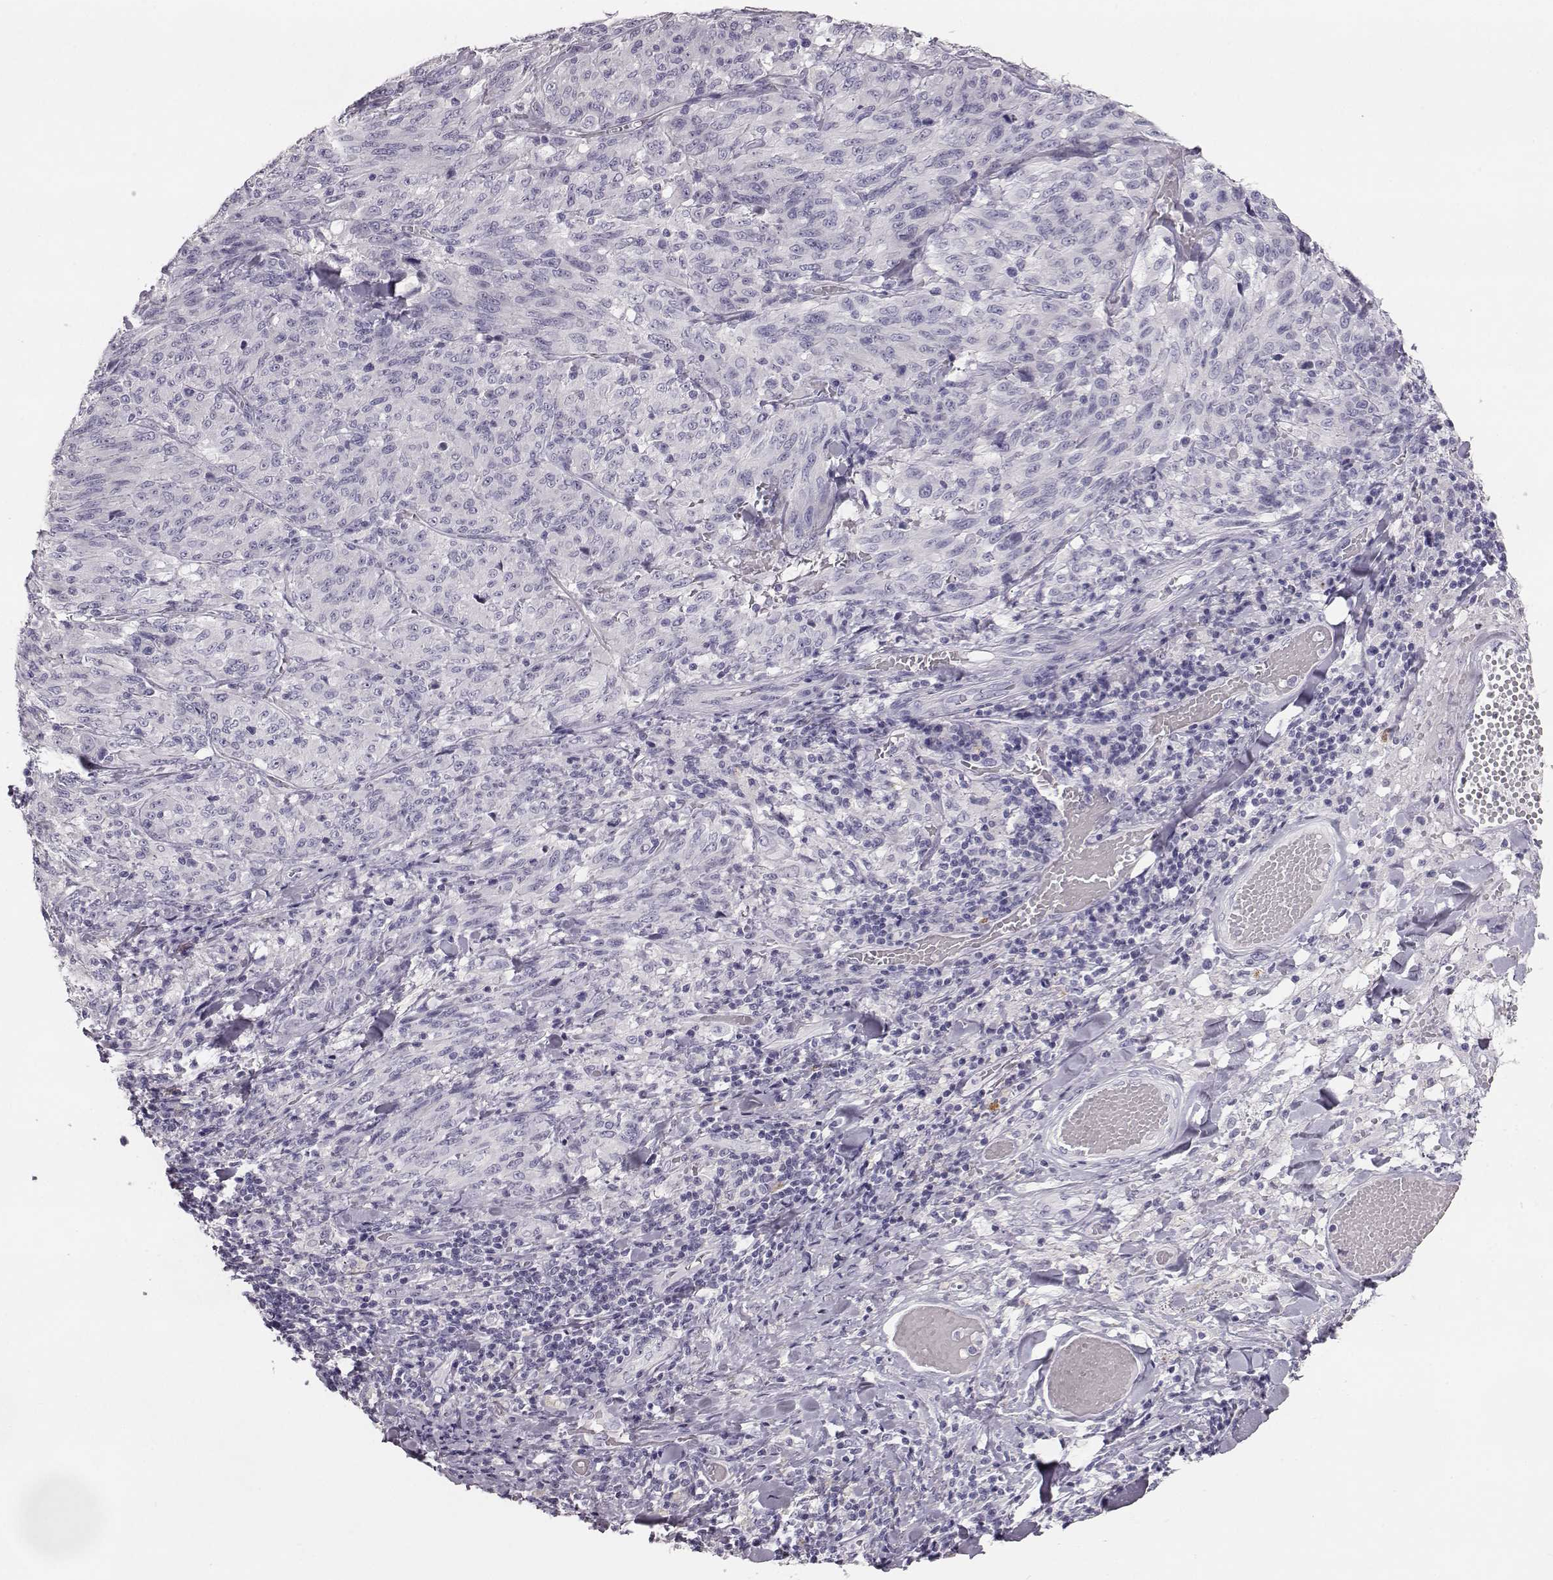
{"staining": {"intensity": "negative", "quantity": "none", "location": "none"}, "tissue": "melanoma", "cell_type": "Tumor cells", "image_type": "cancer", "snomed": [{"axis": "morphology", "description": "Malignant melanoma, NOS"}, {"axis": "topography", "description": "Skin"}], "caption": "The histopathology image exhibits no significant staining in tumor cells of malignant melanoma.", "gene": "NPTXR", "patient": {"sex": "female", "age": 91}}